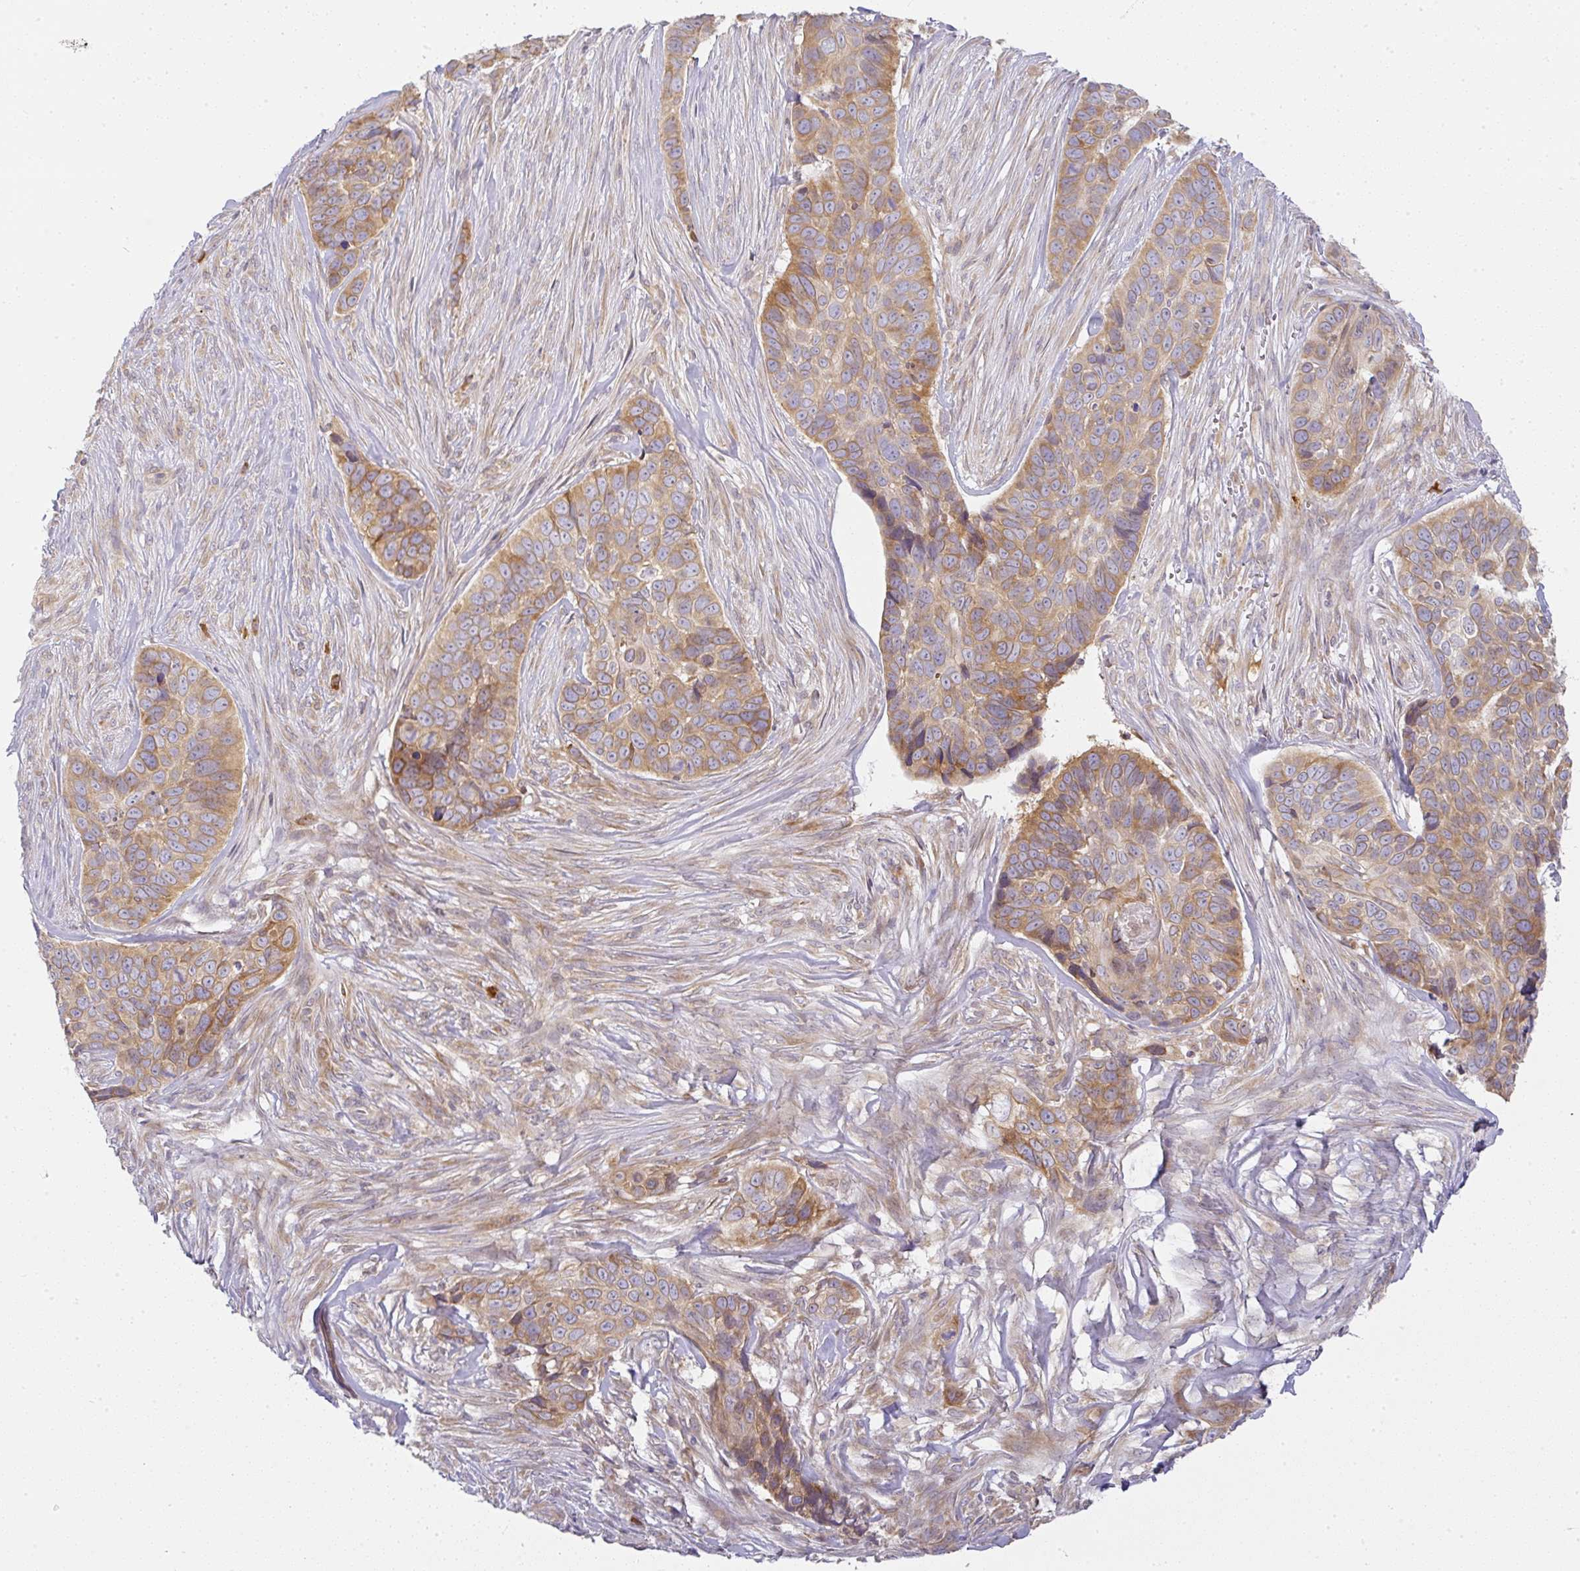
{"staining": {"intensity": "moderate", "quantity": ">75%", "location": "cytoplasmic/membranous"}, "tissue": "skin cancer", "cell_type": "Tumor cells", "image_type": "cancer", "snomed": [{"axis": "morphology", "description": "Basal cell carcinoma"}, {"axis": "topography", "description": "Skin"}], "caption": "Moderate cytoplasmic/membranous positivity for a protein is present in approximately >75% of tumor cells of skin cancer using immunohistochemistry (IHC).", "gene": "DERL2", "patient": {"sex": "female", "age": 82}}